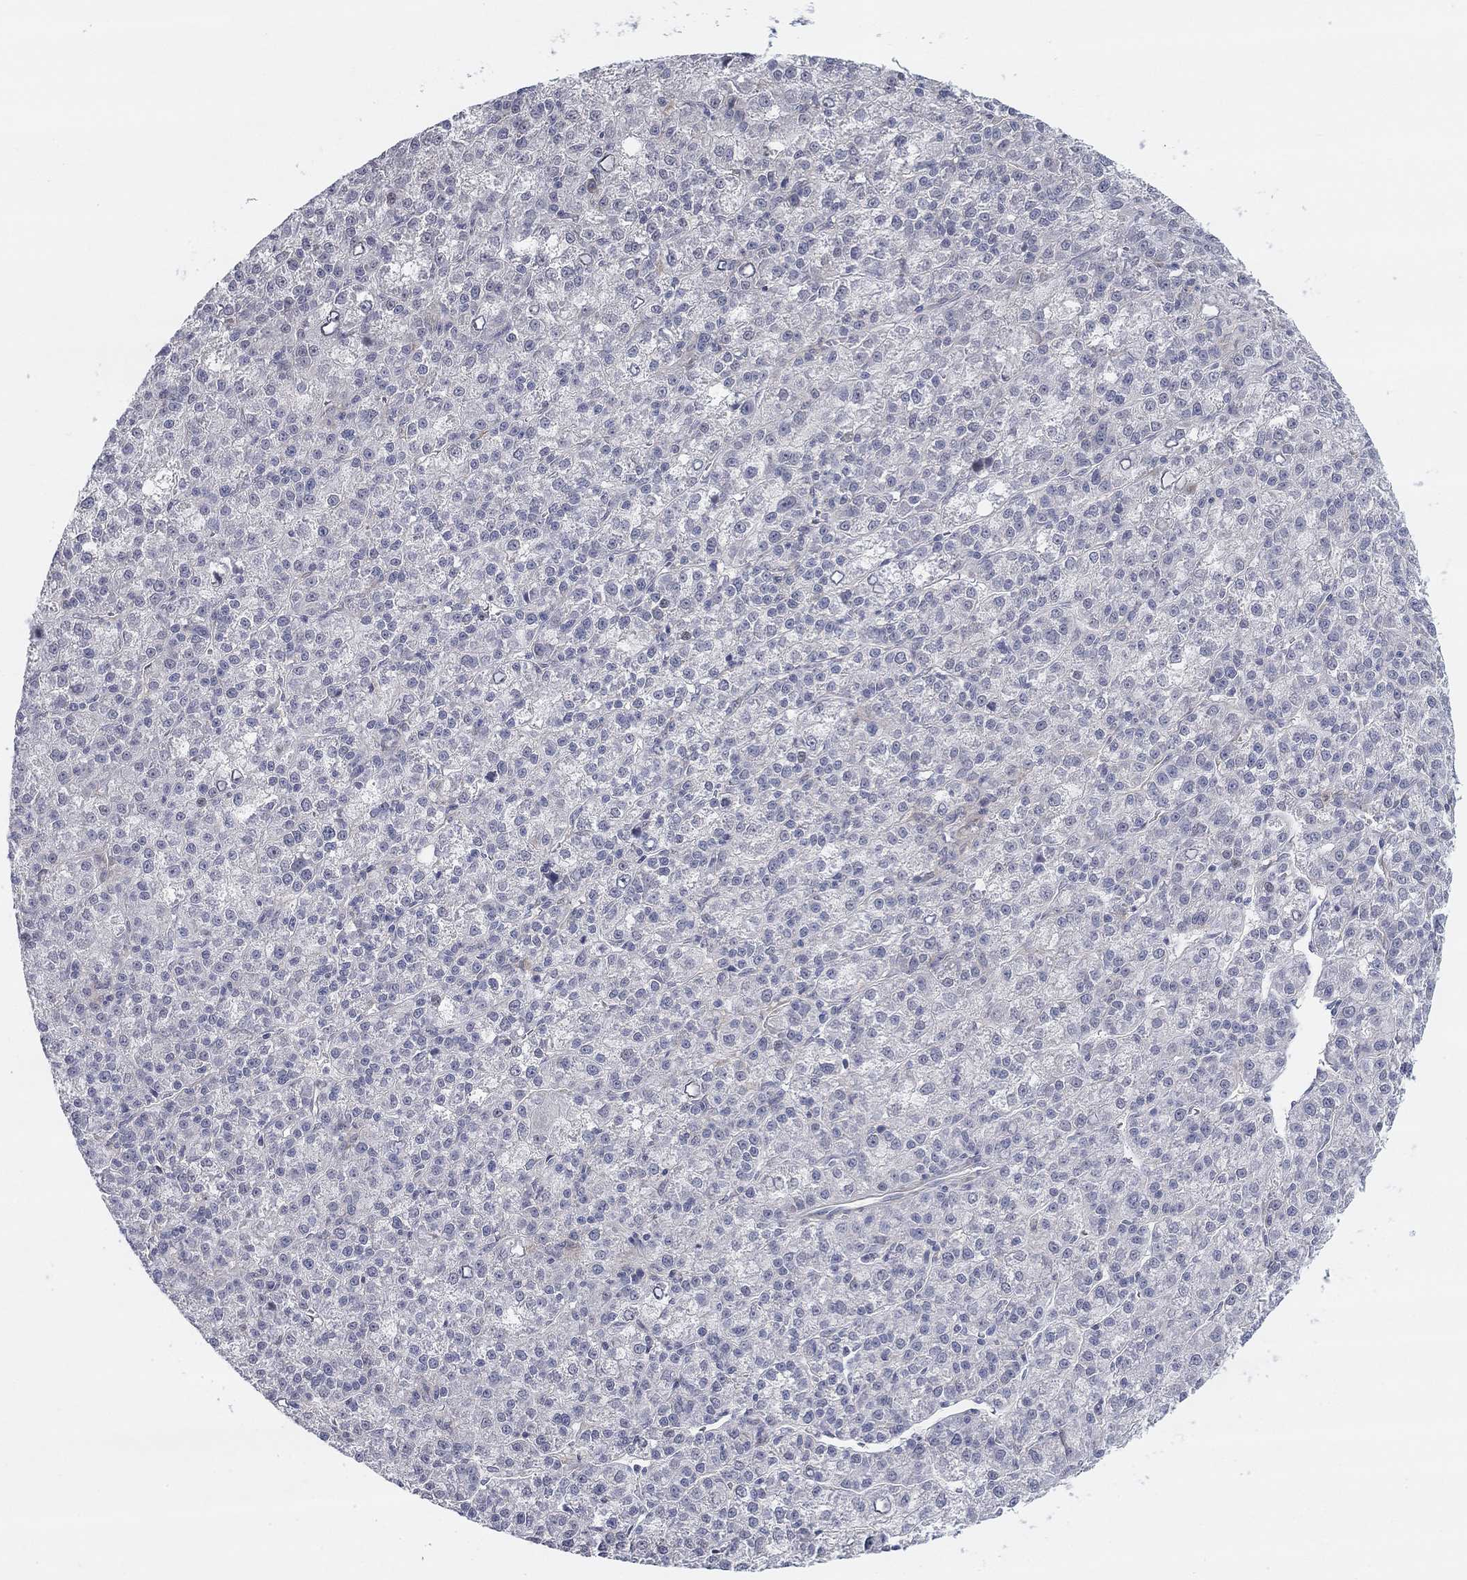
{"staining": {"intensity": "negative", "quantity": "none", "location": "none"}, "tissue": "liver cancer", "cell_type": "Tumor cells", "image_type": "cancer", "snomed": [{"axis": "morphology", "description": "Carcinoma, Hepatocellular, NOS"}, {"axis": "topography", "description": "Liver"}], "caption": "This is an immunohistochemistry image of liver hepatocellular carcinoma. There is no staining in tumor cells.", "gene": "AMN1", "patient": {"sex": "female", "age": 60}}